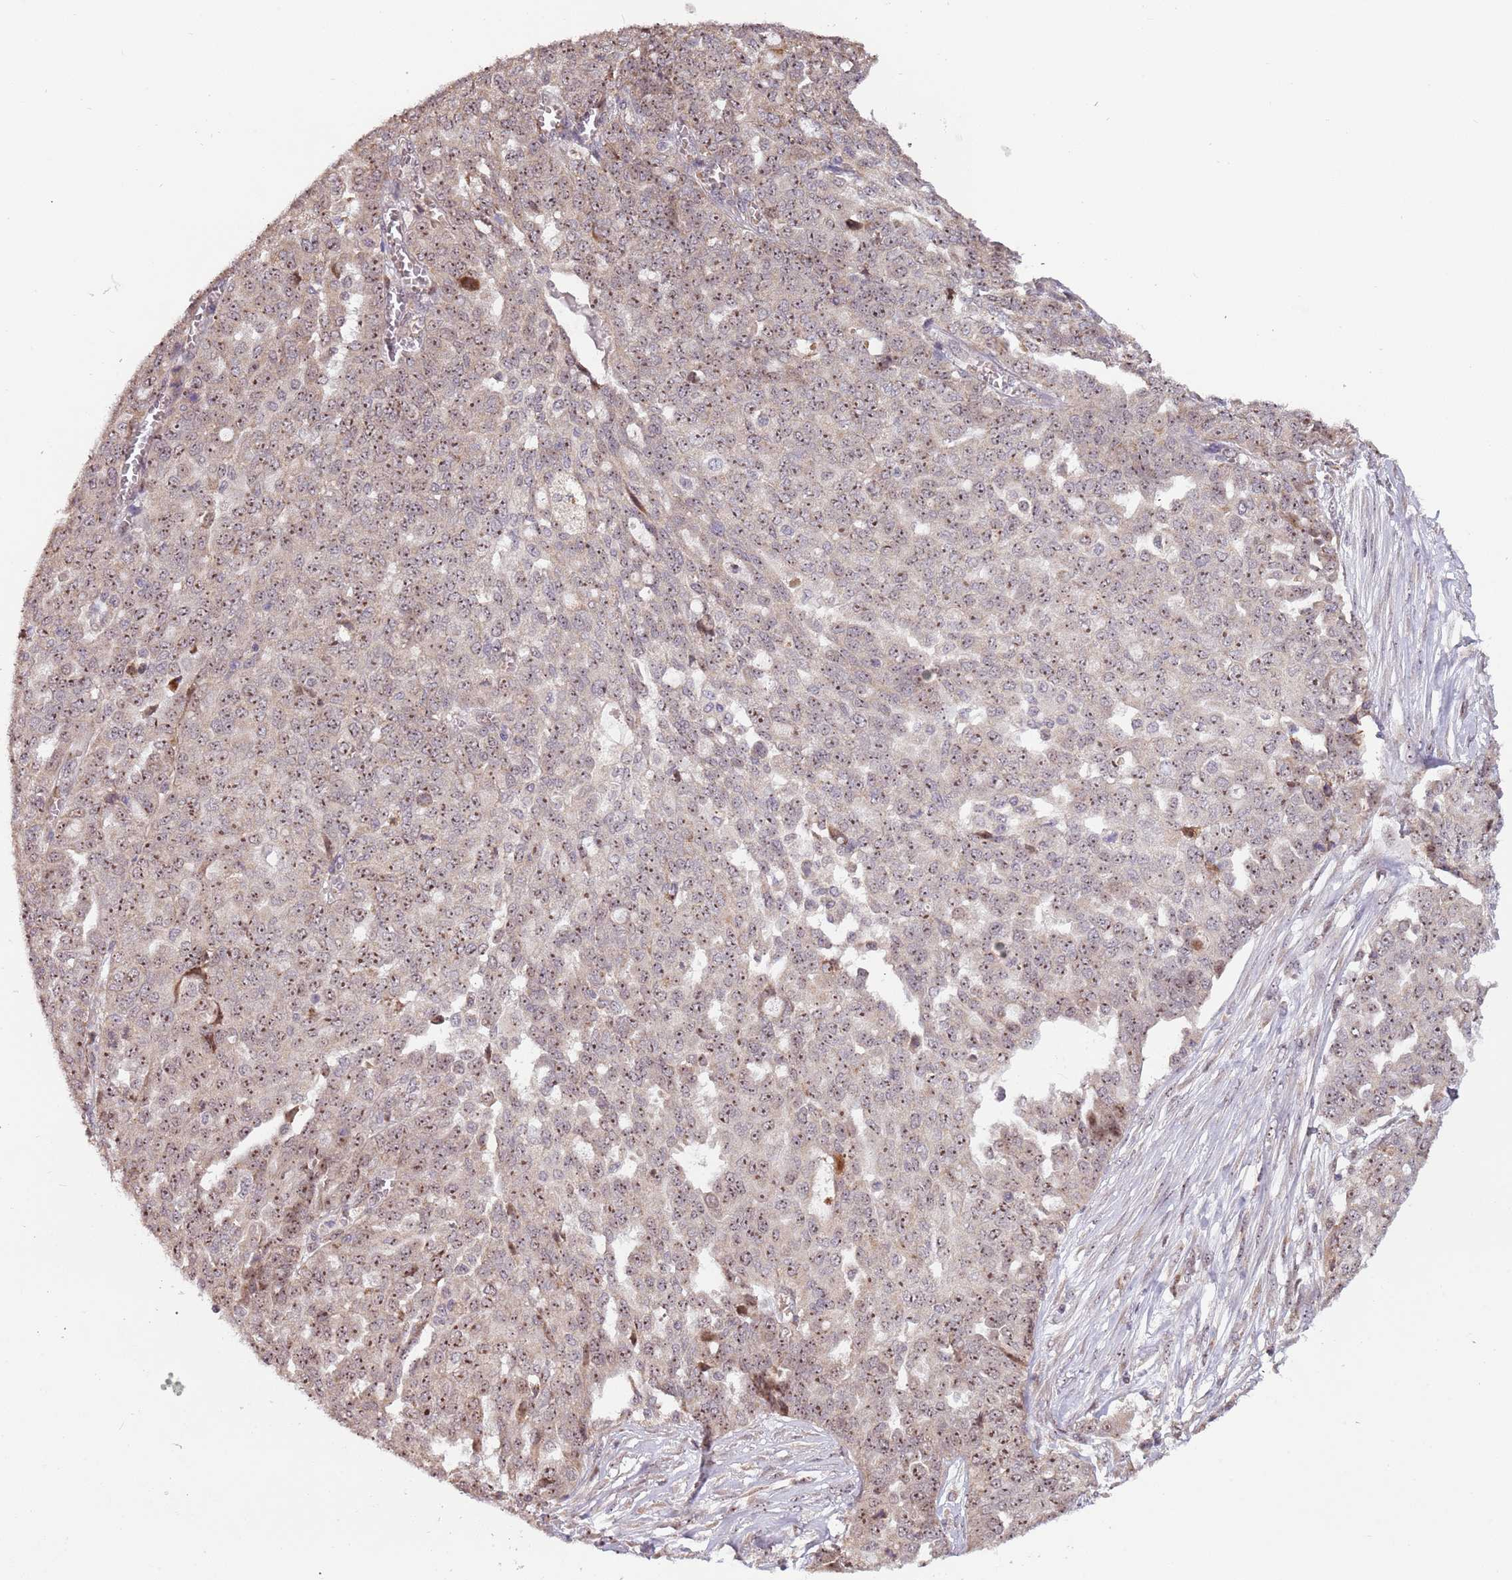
{"staining": {"intensity": "moderate", "quantity": ">75%", "location": "nuclear"}, "tissue": "ovarian cancer", "cell_type": "Tumor cells", "image_type": "cancer", "snomed": [{"axis": "morphology", "description": "Cystadenocarcinoma, serous, NOS"}, {"axis": "topography", "description": "Soft tissue"}, {"axis": "topography", "description": "Ovary"}], "caption": "Ovarian cancer stained for a protein reveals moderate nuclear positivity in tumor cells.", "gene": "UCMA", "patient": {"sex": "female", "age": 57}}